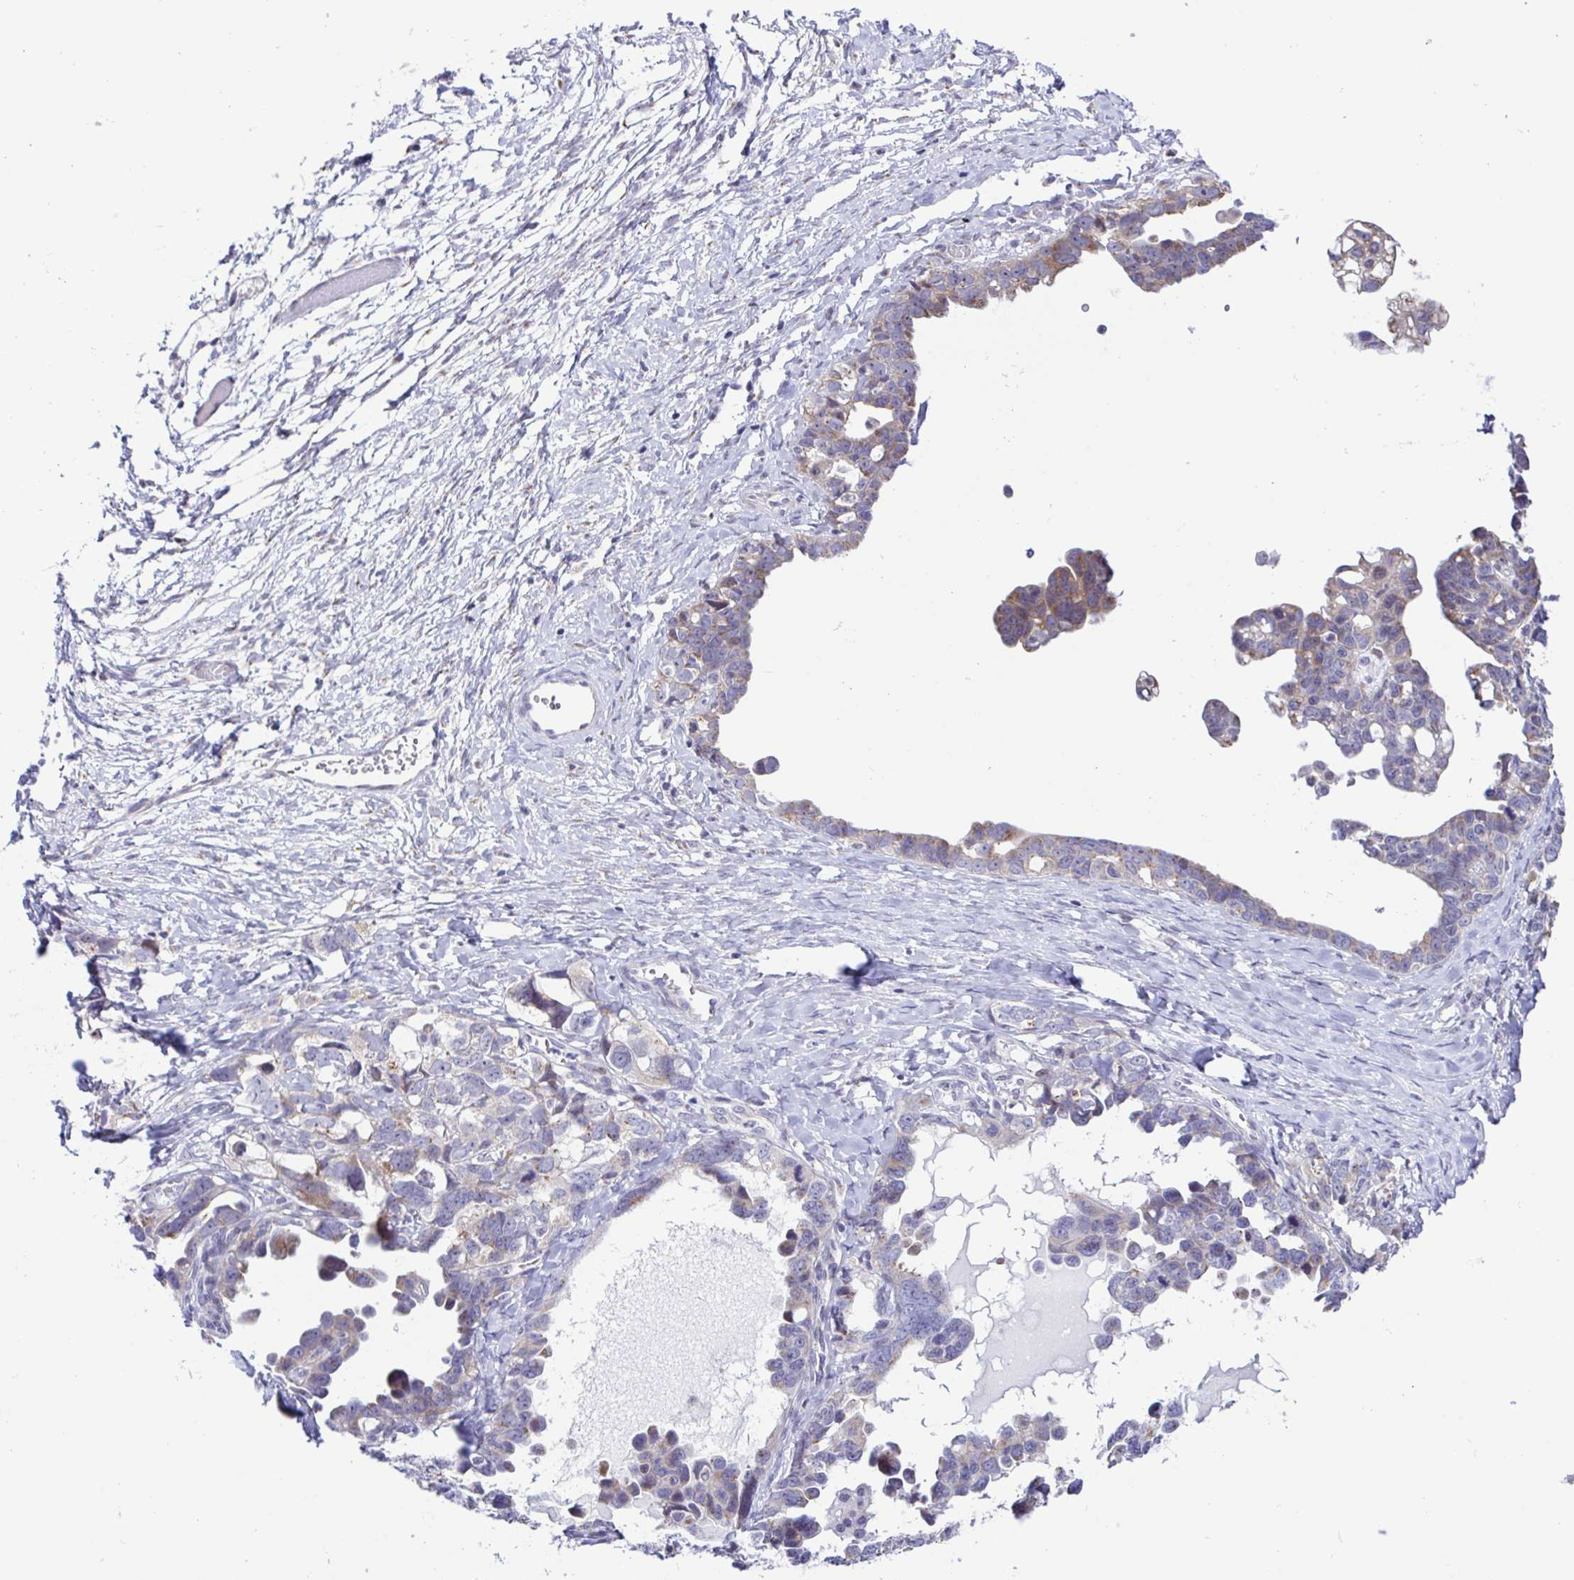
{"staining": {"intensity": "weak", "quantity": "25%-75%", "location": "cytoplasmic/membranous"}, "tissue": "ovarian cancer", "cell_type": "Tumor cells", "image_type": "cancer", "snomed": [{"axis": "morphology", "description": "Cystadenocarcinoma, serous, NOS"}, {"axis": "topography", "description": "Ovary"}], "caption": "Serous cystadenocarcinoma (ovarian) stained with a protein marker demonstrates weak staining in tumor cells.", "gene": "TGM3", "patient": {"sex": "female", "age": 69}}